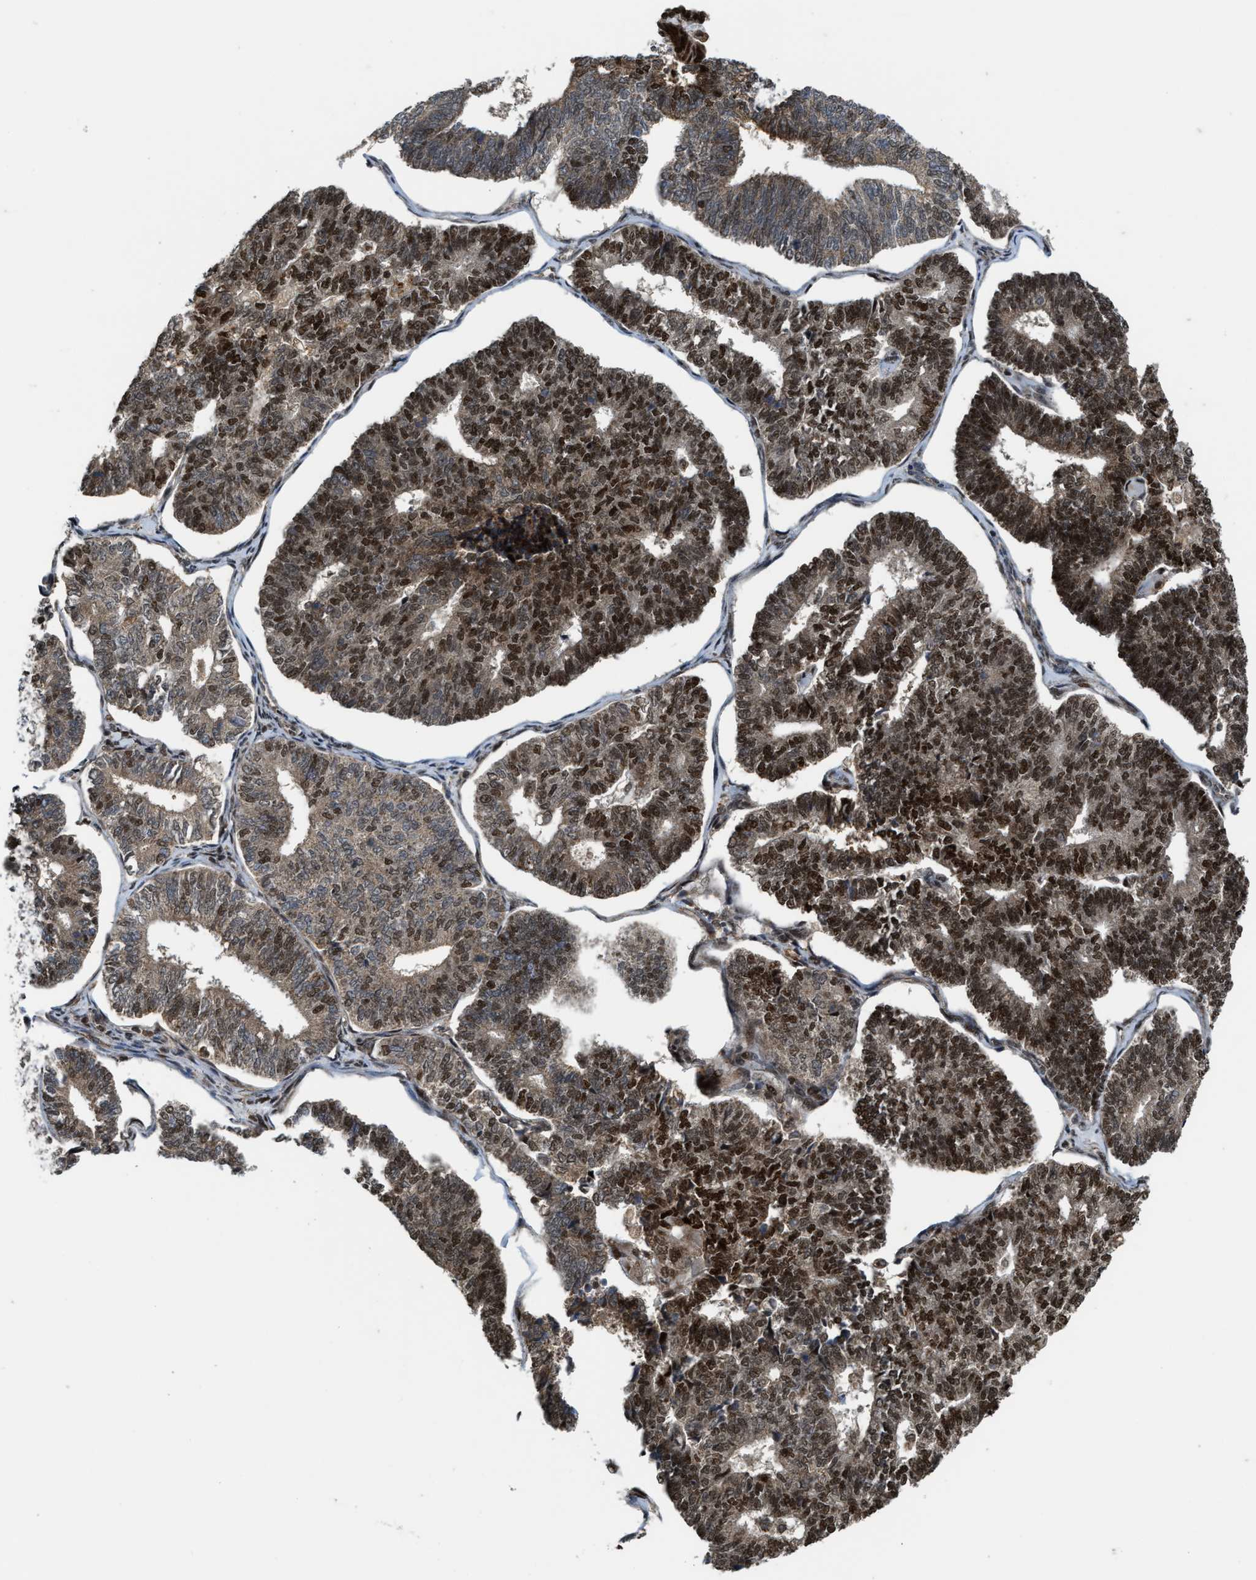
{"staining": {"intensity": "strong", "quantity": ">75%", "location": "cytoplasmic/membranous,nuclear"}, "tissue": "endometrial cancer", "cell_type": "Tumor cells", "image_type": "cancer", "snomed": [{"axis": "morphology", "description": "Adenocarcinoma, NOS"}, {"axis": "topography", "description": "Endometrium"}], "caption": "Protein staining demonstrates strong cytoplasmic/membranous and nuclear positivity in approximately >75% of tumor cells in endometrial cancer. The staining was performed using DAB to visualize the protein expression in brown, while the nuclei were stained in blue with hematoxylin (Magnification: 20x).", "gene": "ZNF250", "patient": {"sex": "female", "age": 70}}